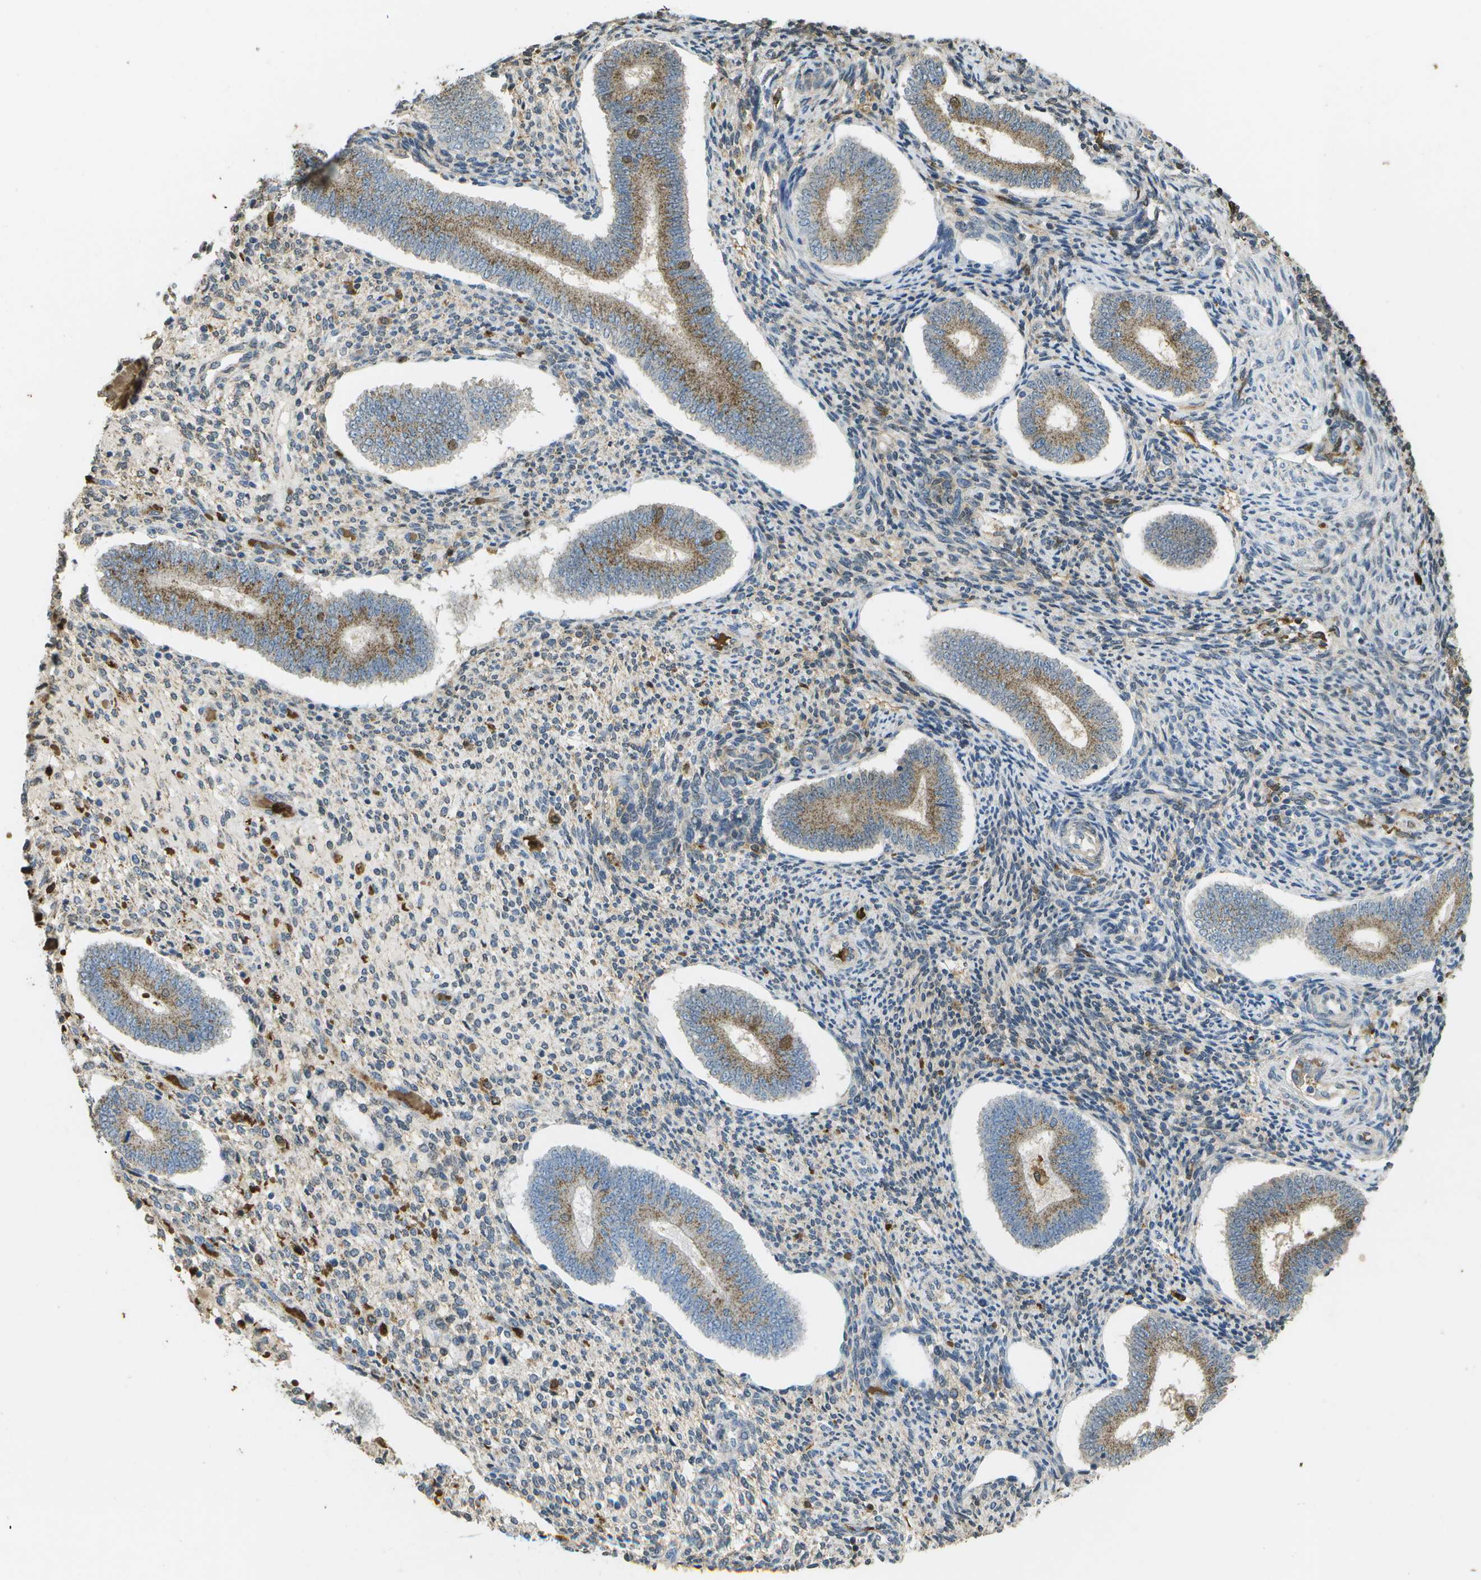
{"staining": {"intensity": "weak", "quantity": "25%-75%", "location": "cytoplasmic/membranous"}, "tissue": "endometrium", "cell_type": "Cells in endometrial stroma", "image_type": "normal", "snomed": [{"axis": "morphology", "description": "Normal tissue, NOS"}, {"axis": "topography", "description": "Endometrium"}], "caption": "Immunohistochemistry of benign endometrium reveals low levels of weak cytoplasmic/membranous staining in approximately 25%-75% of cells in endometrial stroma.", "gene": "CACHD1", "patient": {"sex": "female", "age": 42}}